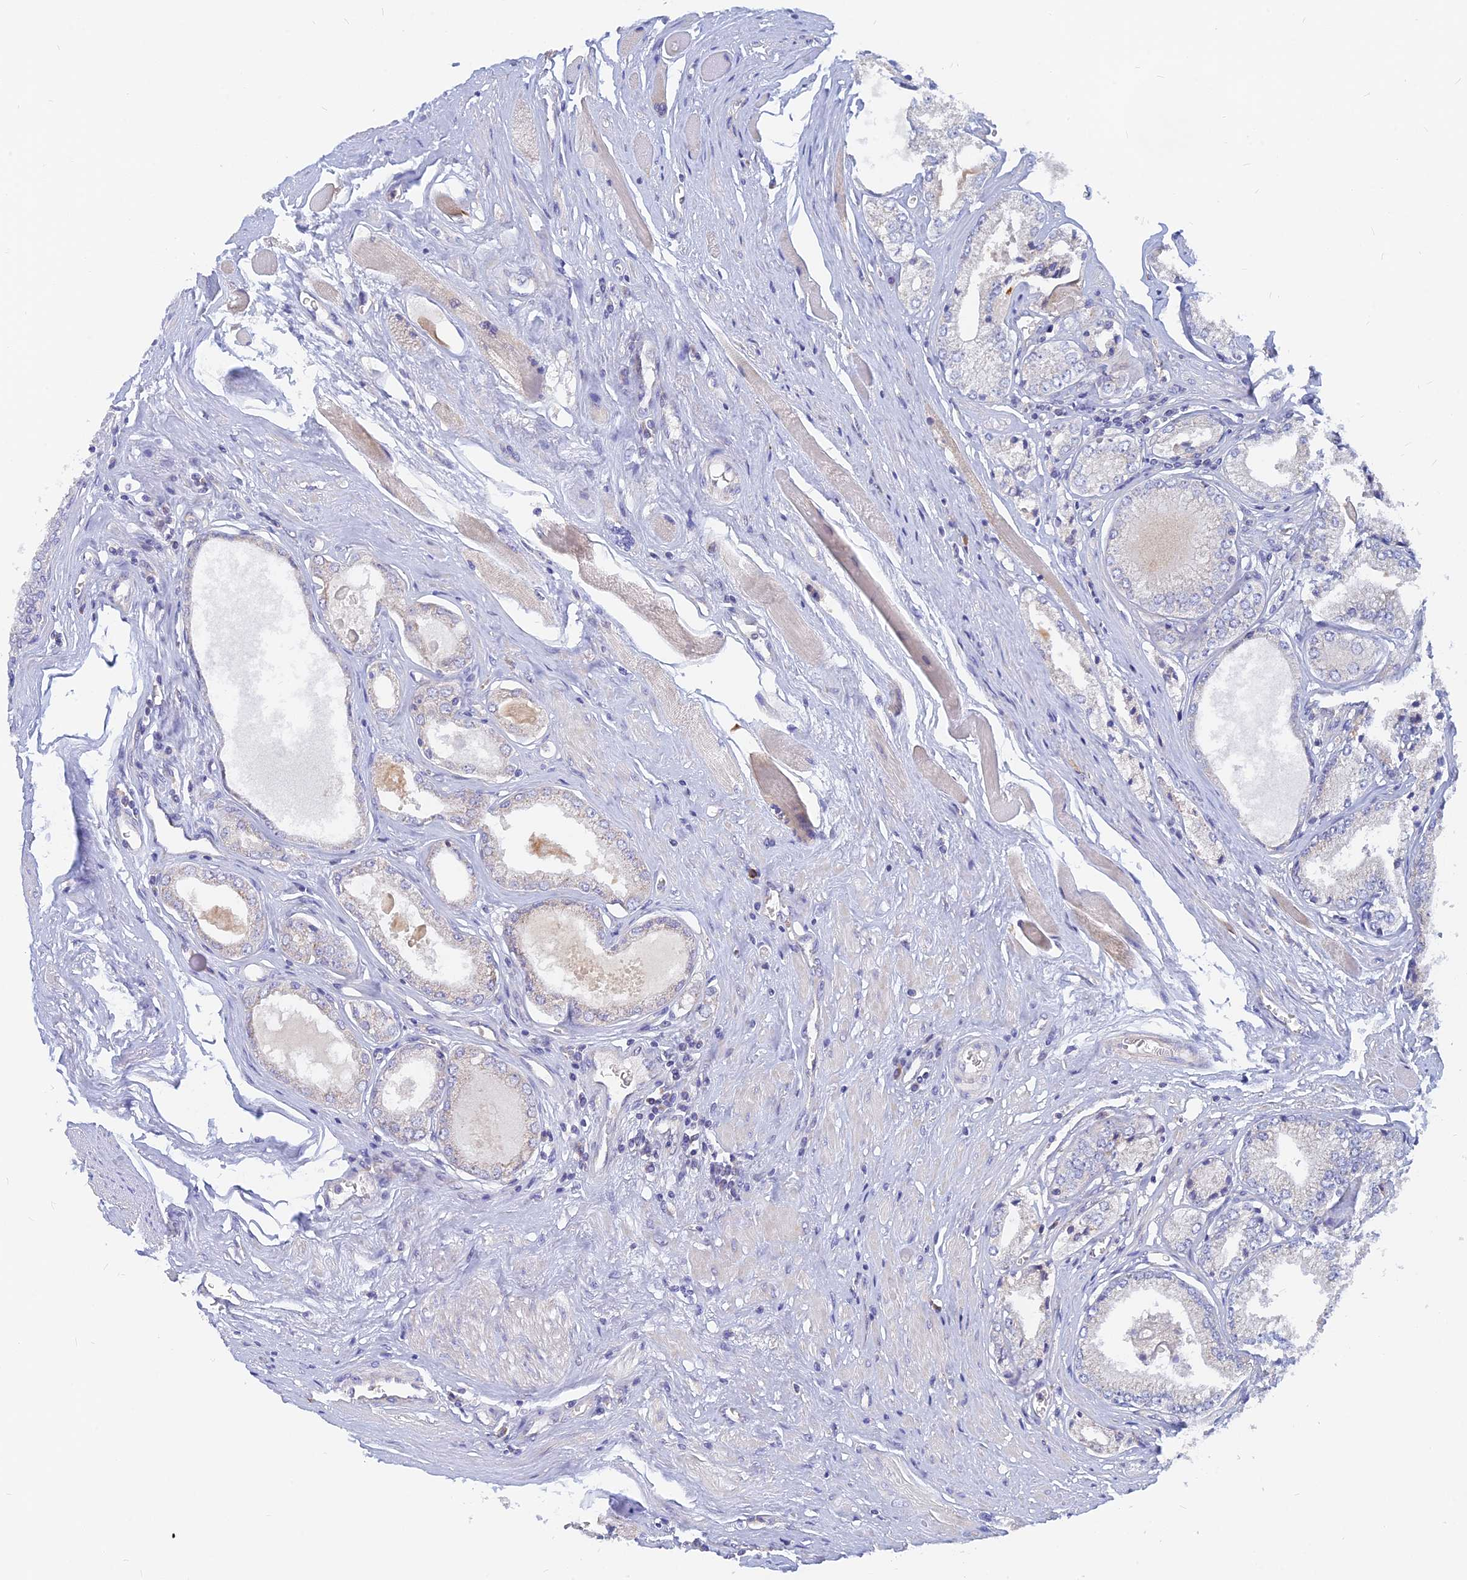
{"staining": {"intensity": "negative", "quantity": "none", "location": "none"}, "tissue": "prostate cancer", "cell_type": "Tumor cells", "image_type": "cancer", "snomed": [{"axis": "morphology", "description": "Adenocarcinoma, Low grade"}, {"axis": "topography", "description": "Prostate"}], "caption": "Immunohistochemistry histopathology image of neoplastic tissue: human prostate cancer stained with DAB (3,3'-diaminobenzidine) shows no significant protein staining in tumor cells.", "gene": "CACNA1B", "patient": {"sex": "male", "age": 60}}